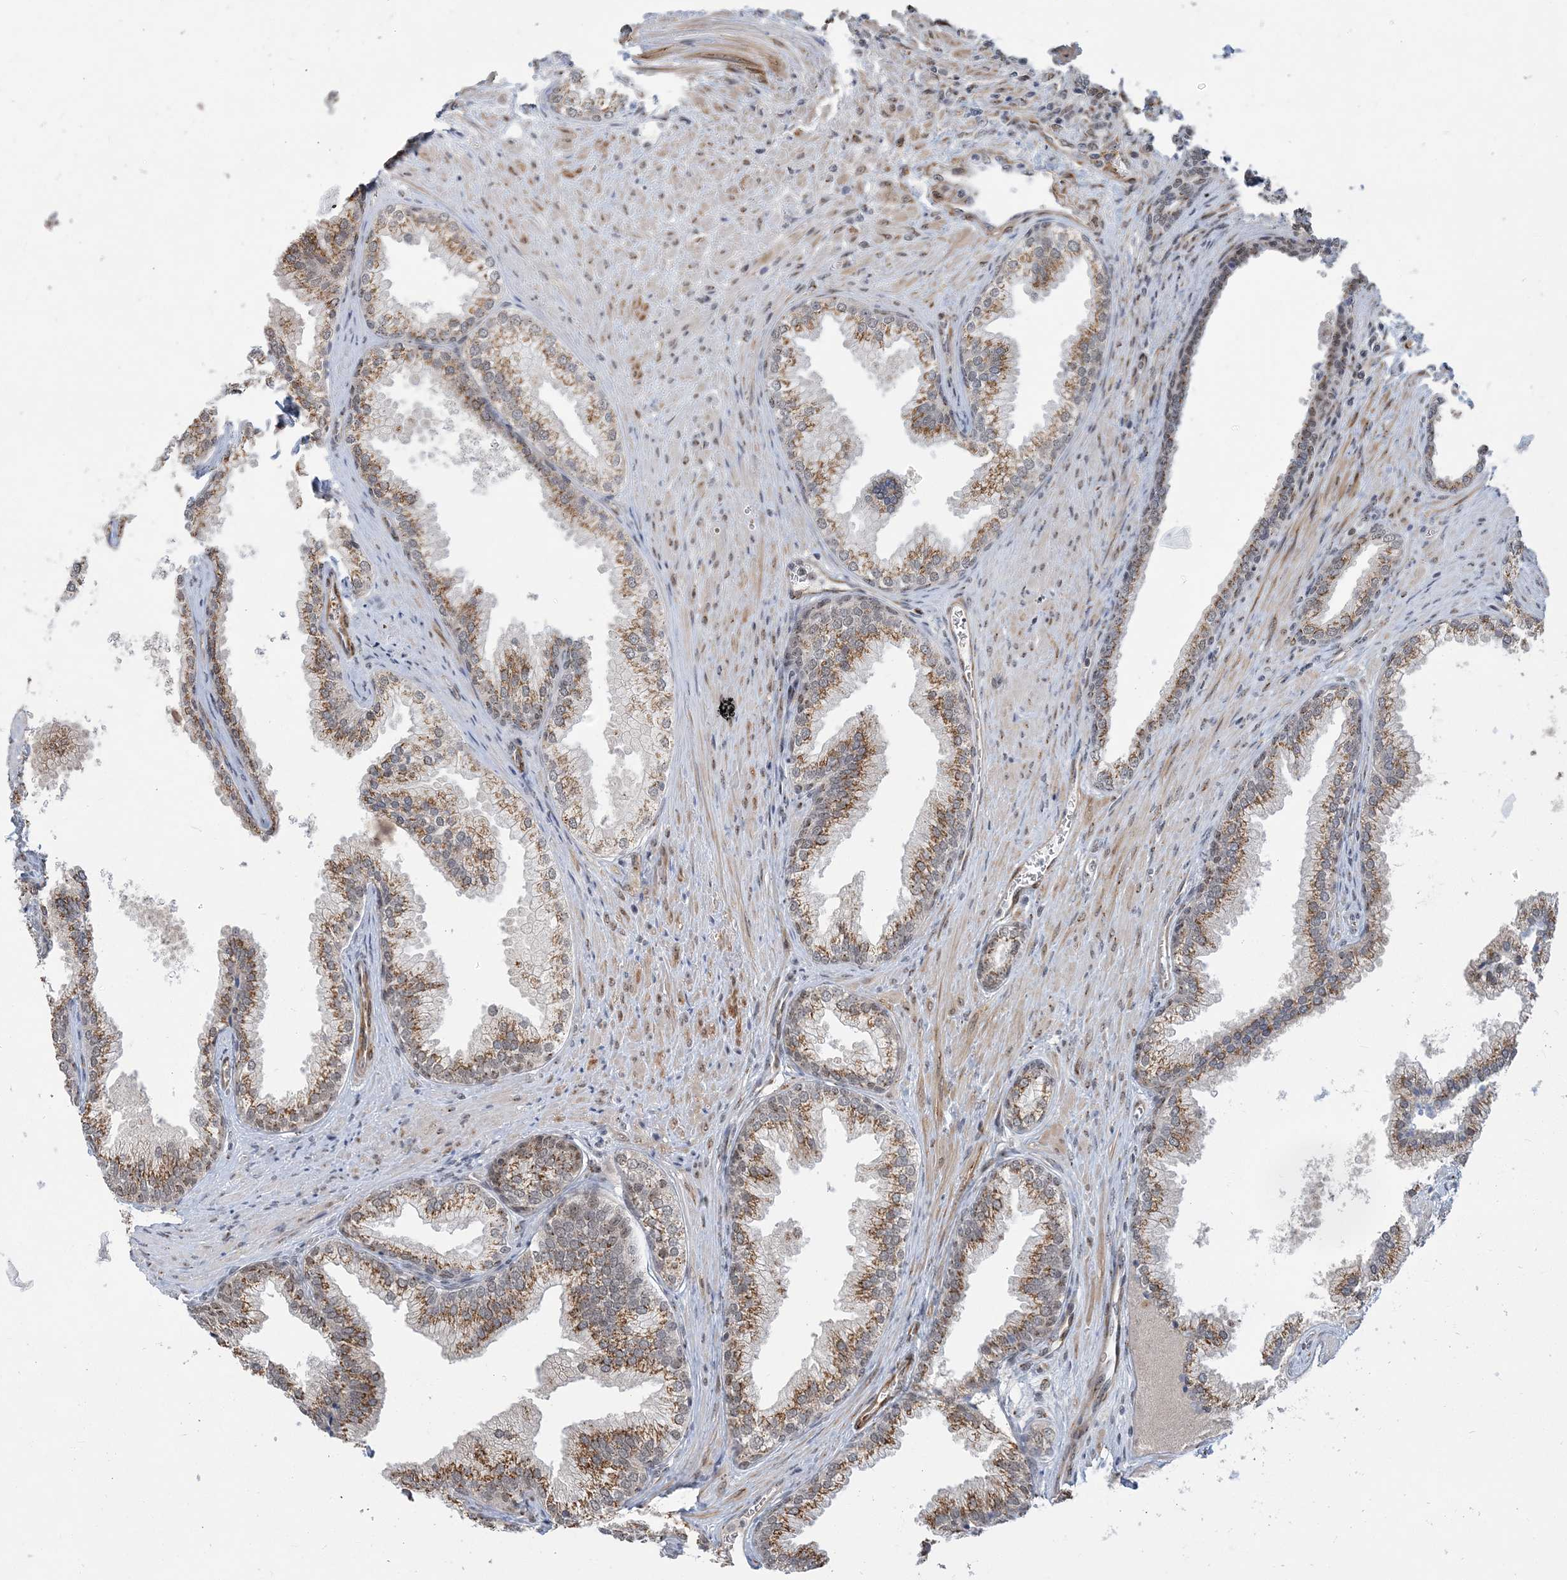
{"staining": {"intensity": "moderate", "quantity": ">75%", "location": "cytoplasmic/membranous,nuclear"}, "tissue": "prostate", "cell_type": "Glandular cells", "image_type": "normal", "snomed": [{"axis": "morphology", "description": "Normal tissue, NOS"}, {"axis": "topography", "description": "Prostate"}], "caption": "Protein expression analysis of normal human prostate reveals moderate cytoplasmic/membranous,nuclear positivity in about >75% of glandular cells.", "gene": "PLRG1", "patient": {"sex": "male", "age": 76}}